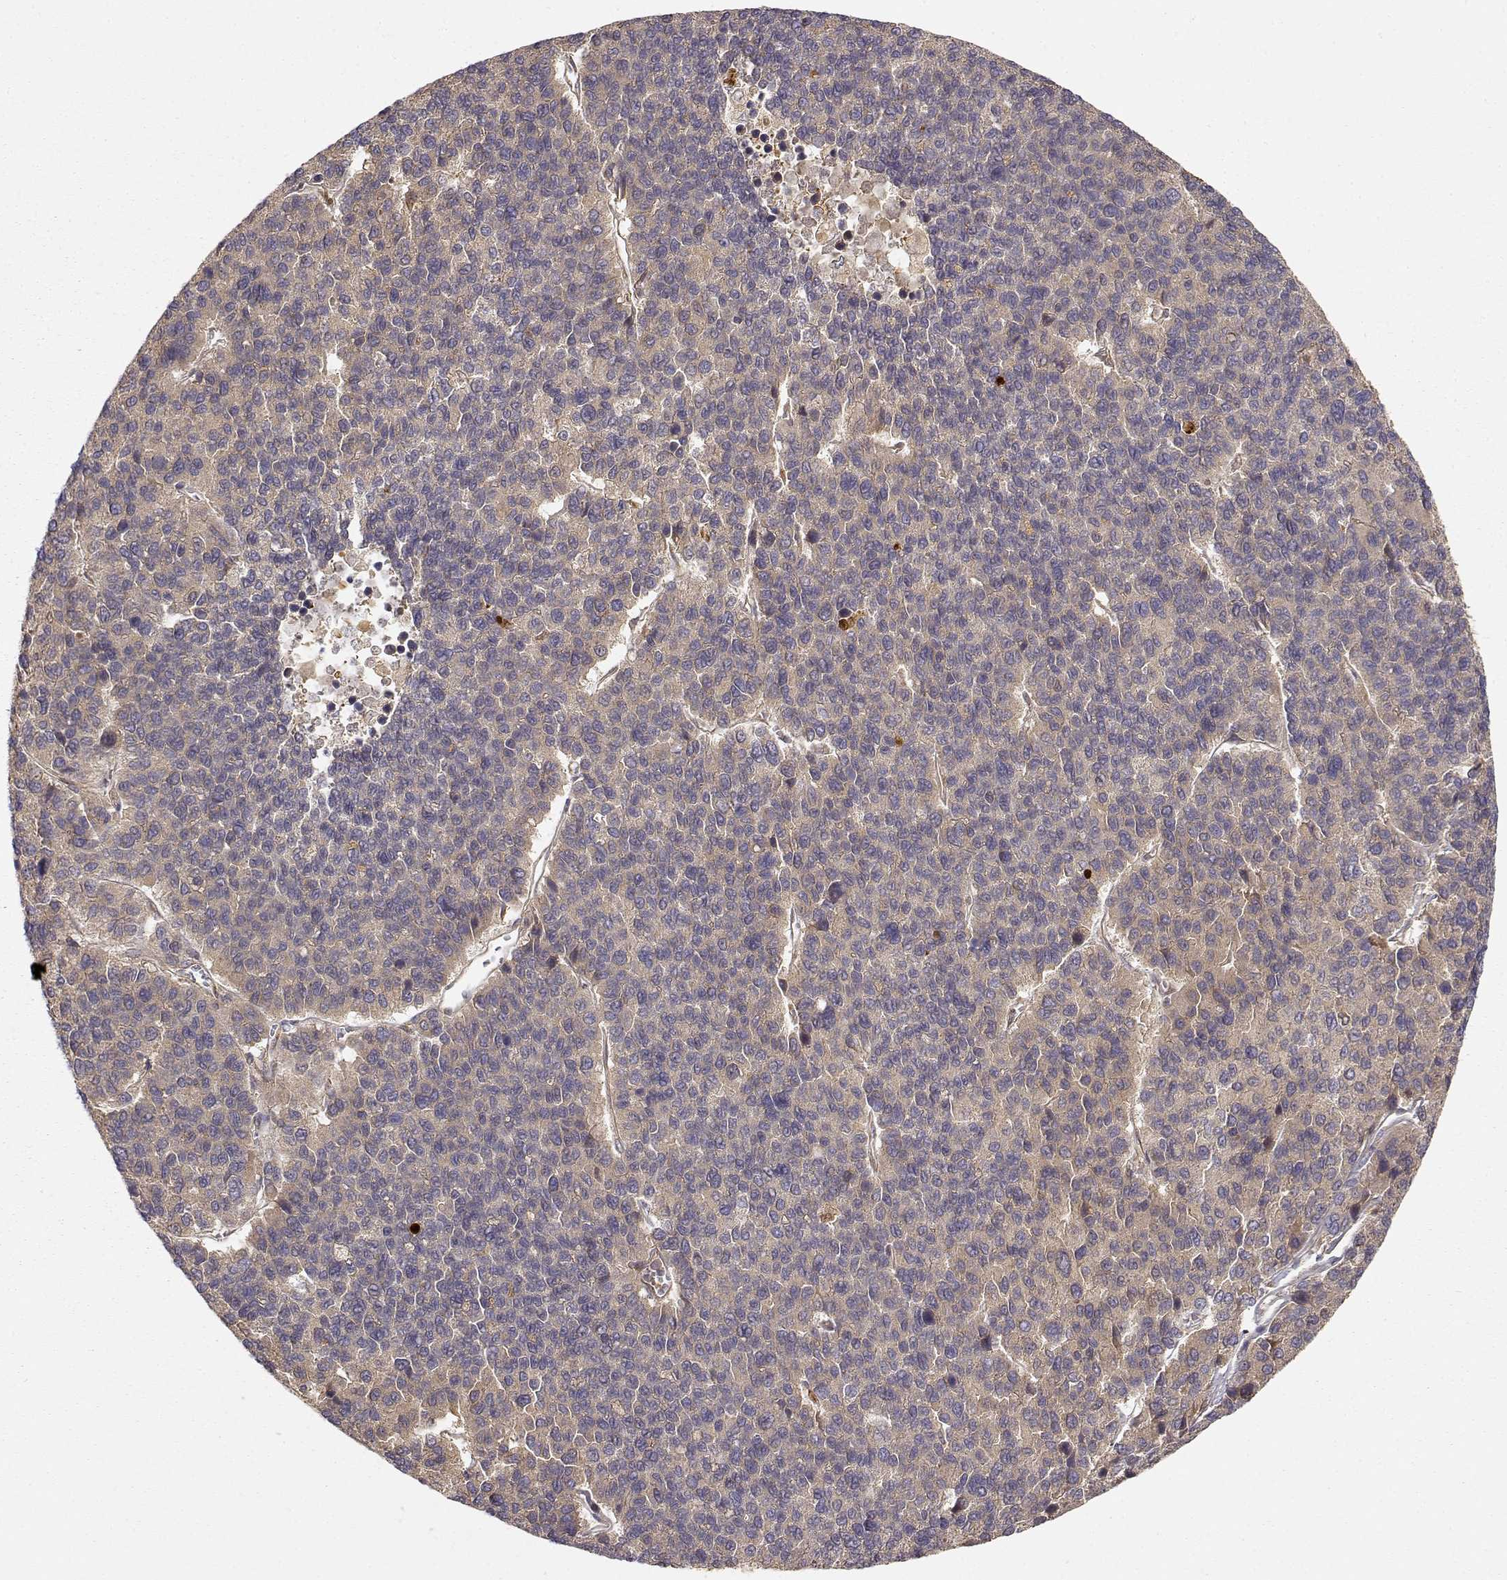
{"staining": {"intensity": "moderate", "quantity": ">75%", "location": "cytoplasmic/membranous"}, "tissue": "liver cancer", "cell_type": "Tumor cells", "image_type": "cancer", "snomed": [{"axis": "morphology", "description": "Carcinoma, Hepatocellular, NOS"}, {"axis": "topography", "description": "Liver"}], "caption": "Immunohistochemistry of human liver hepatocellular carcinoma exhibits medium levels of moderate cytoplasmic/membranous staining in approximately >75% of tumor cells. The protein of interest is shown in brown color, while the nuclei are stained blue.", "gene": "CDK5RAP2", "patient": {"sex": "female", "age": 41}}